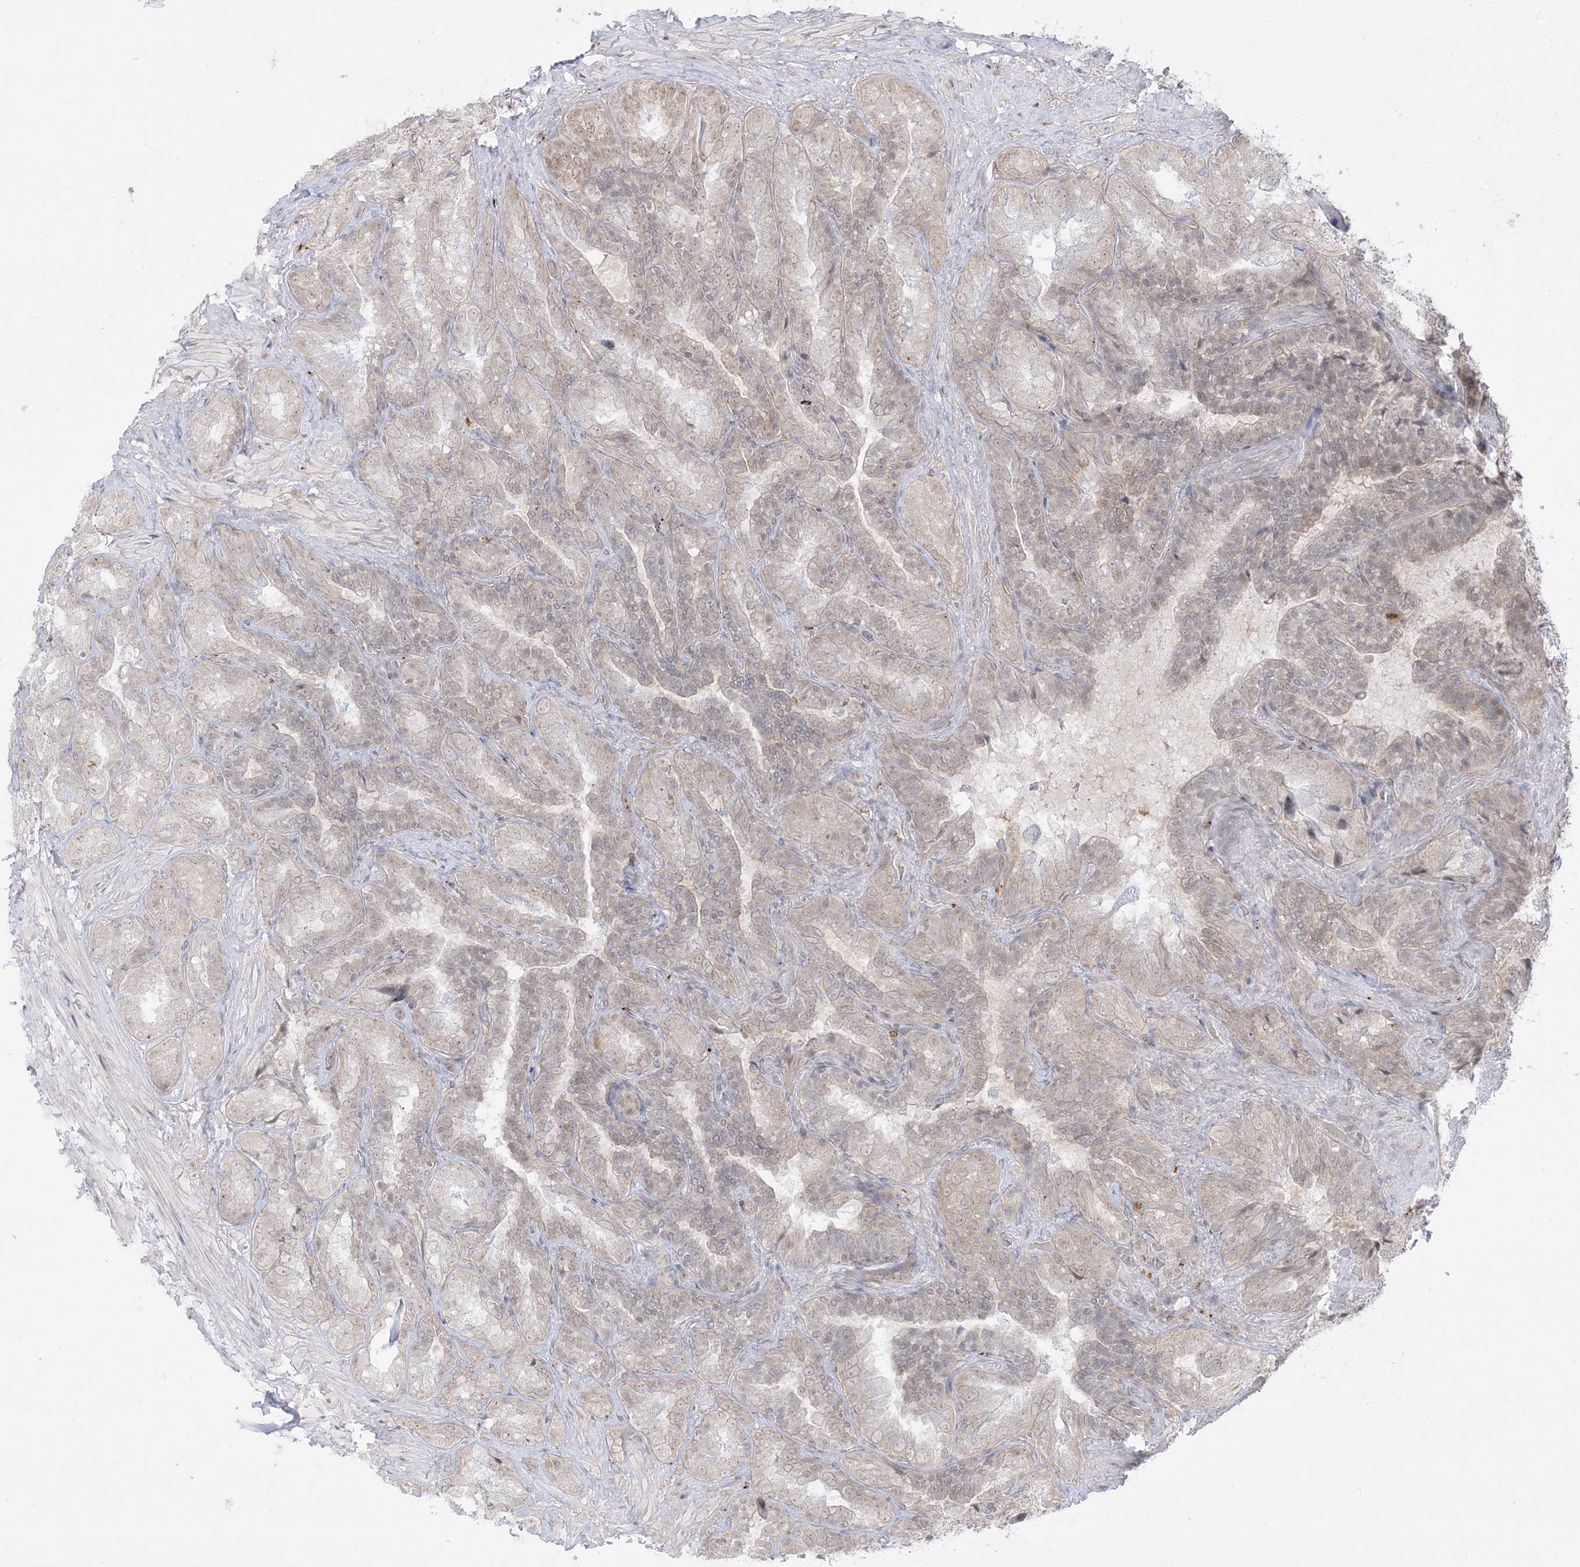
{"staining": {"intensity": "weak", "quantity": ">75%", "location": "cytoplasmic/membranous,nuclear"}, "tissue": "seminal vesicle", "cell_type": "Glandular cells", "image_type": "normal", "snomed": [{"axis": "morphology", "description": "Normal tissue, NOS"}, {"axis": "topography", "description": "Seminal veicle"}, {"axis": "topography", "description": "Peripheral nerve tissue"}], "caption": "This histopathology image exhibits unremarkable seminal vesicle stained with IHC to label a protein in brown. The cytoplasmic/membranous,nuclear of glandular cells show weak positivity for the protein. Nuclei are counter-stained blue.", "gene": "PTK6", "patient": {"sex": "male", "age": 63}}